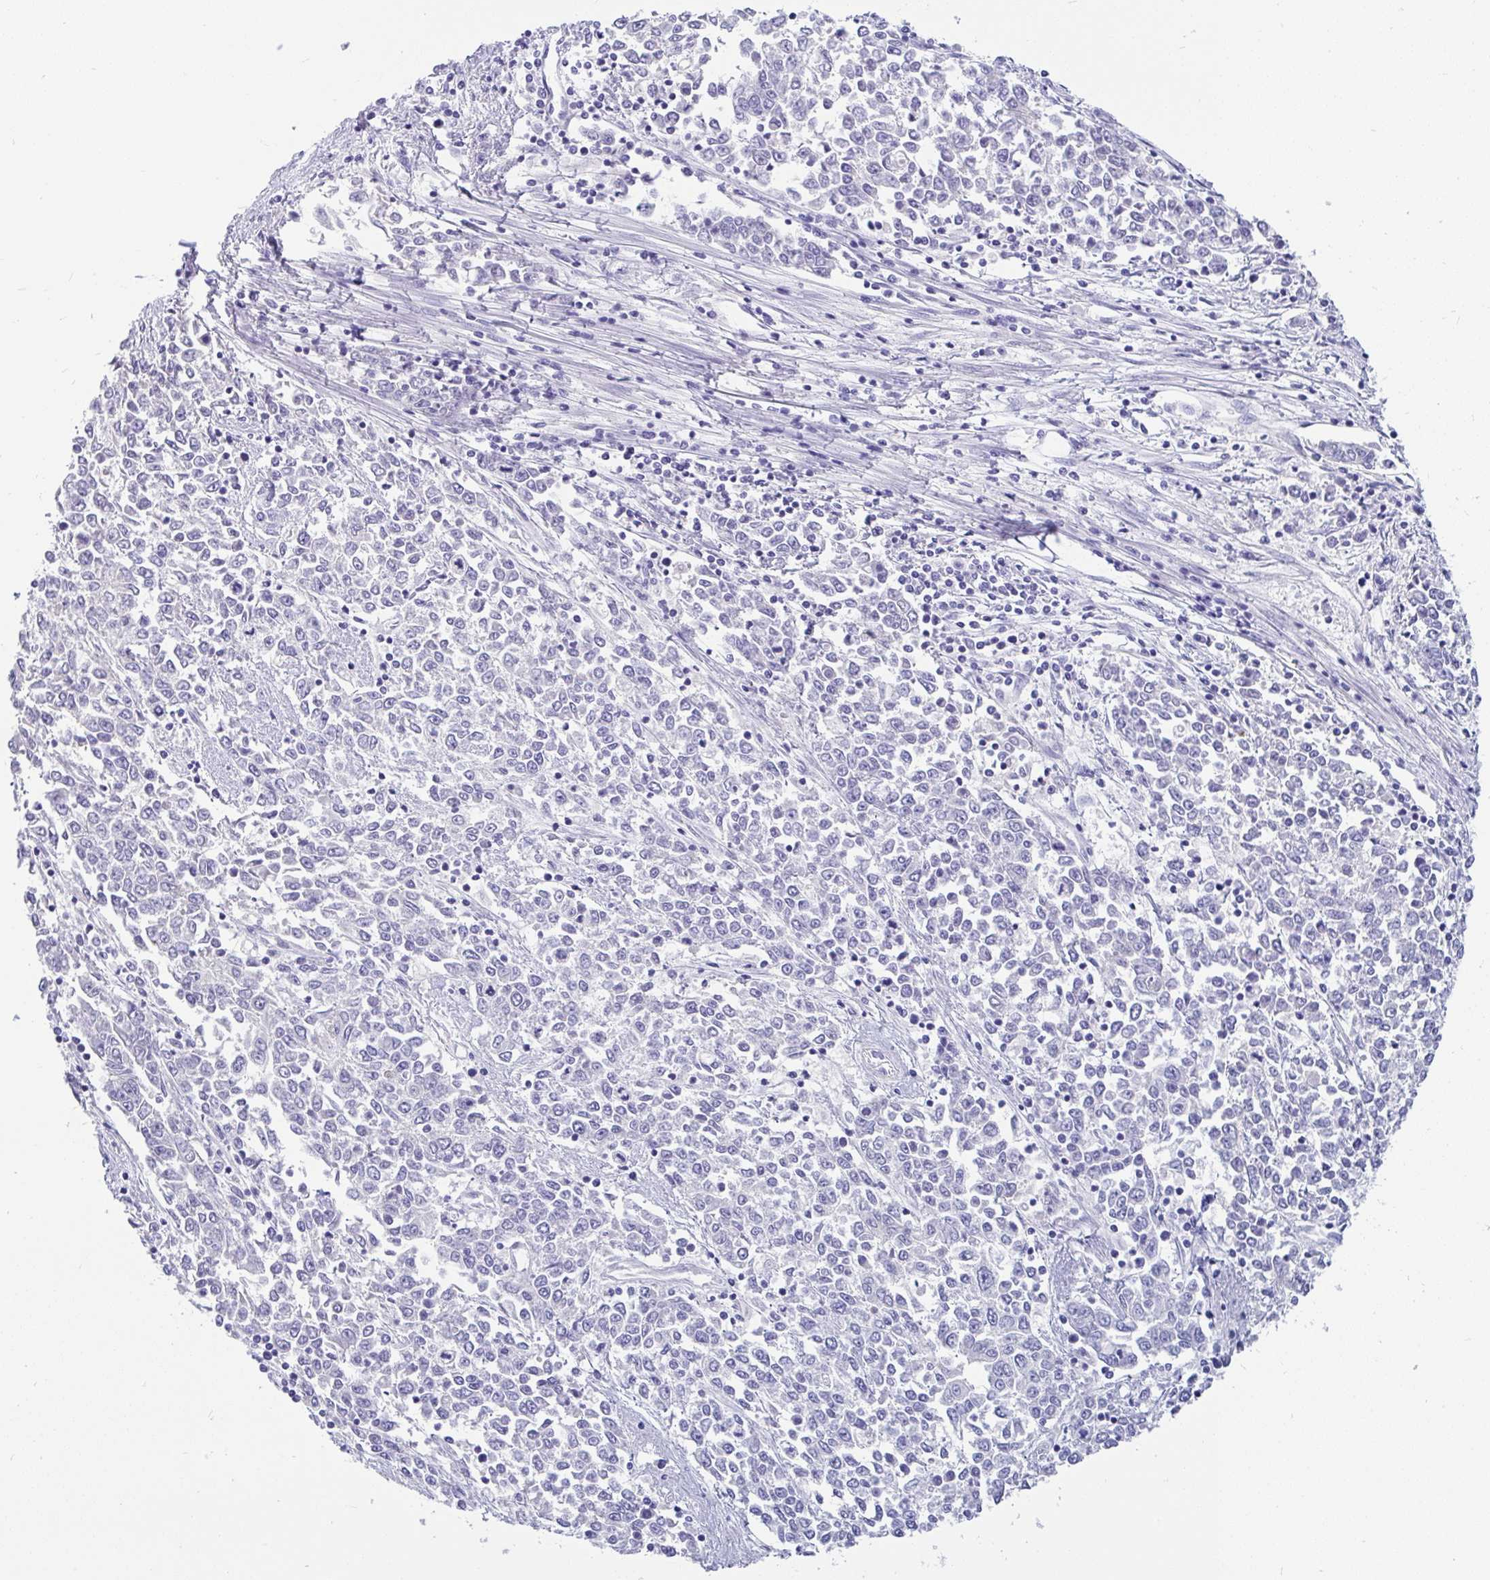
{"staining": {"intensity": "negative", "quantity": "none", "location": "none"}, "tissue": "endometrial cancer", "cell_type": "Tumor cells", "image_type": "cancer", "snomed": [{"axis": "morphology", "description": "Adenocarcinoma, NOS"}, {"axis": "topography", "description": "Endometrium"}], "caption": "Immunohistochemical staining of adenocarcinoma (endometrial) reveals no significant expression in tumor cells.", "gene": "INTS5", "patient": {"sex": "female", "age": 50}}